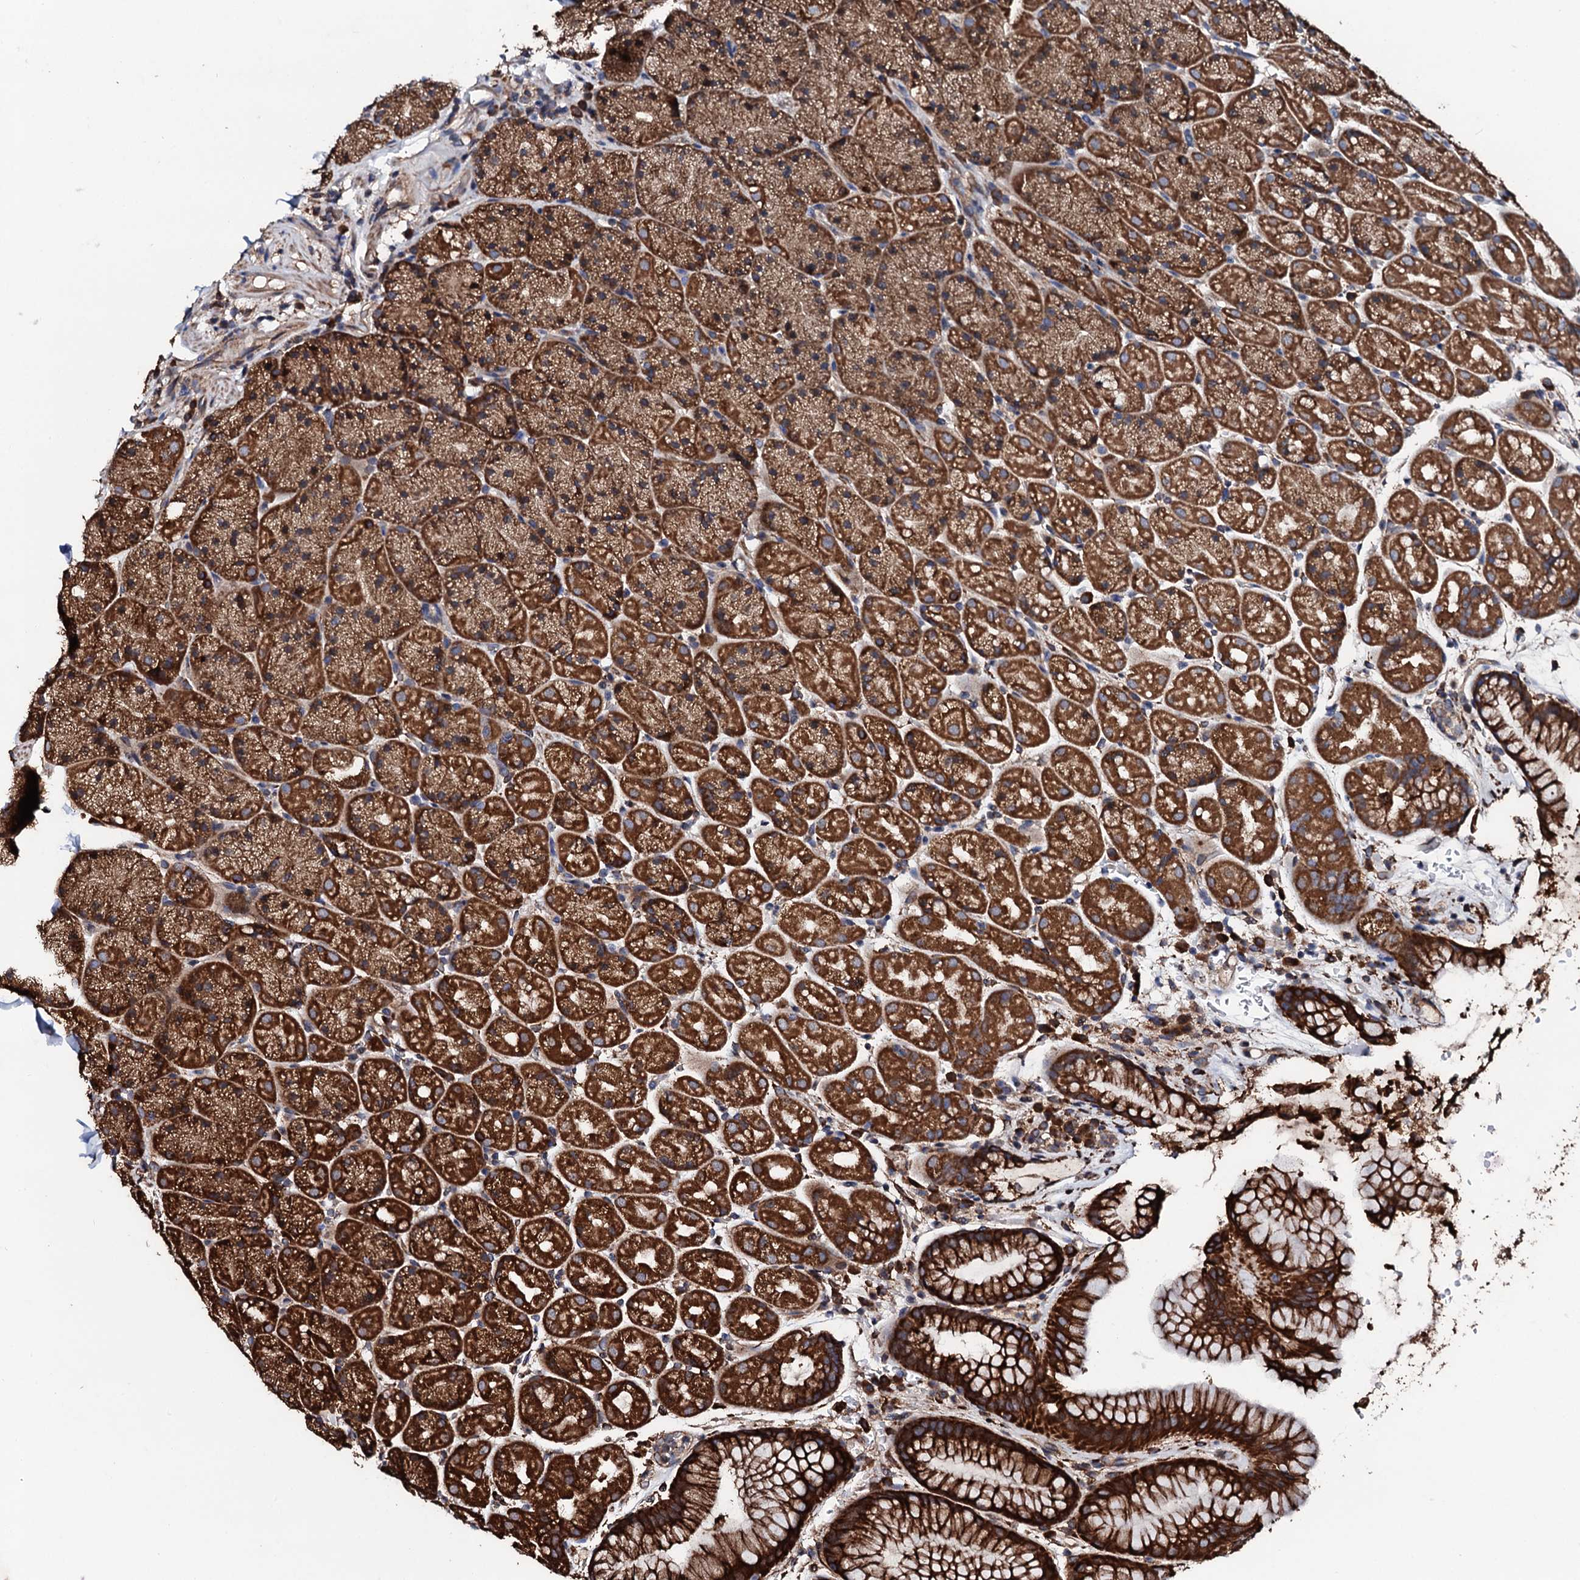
{"staining": {"intensity": "strong", "quantity": ">75%", "location": "cytoplasmic/membranous"}, "tissue": "stomach", "cell_type": "Glandular cells", "image_type": "normal", "snomed": [{"axis": "morphology", "description": "Normal tissue, NOS"}, {"axis": "topography", "description": "Stomach, upper"}, {"axis": "topography", "description": "Stomach, lower"}], "caption": "Unremarkable stomach was stained to show a protein in brown. There is high levels of strong cytoplasmic/membranous expression in approximately >75% of glandular cells. The staining is performed using DAB (3,3'-diaminobenzidine) brown chromogen to label protein expression. The nuclei are counter-stained blue using hematoxylin.", "gene": "CKAP5", "patient": {"sex": "male", "age": 67}}